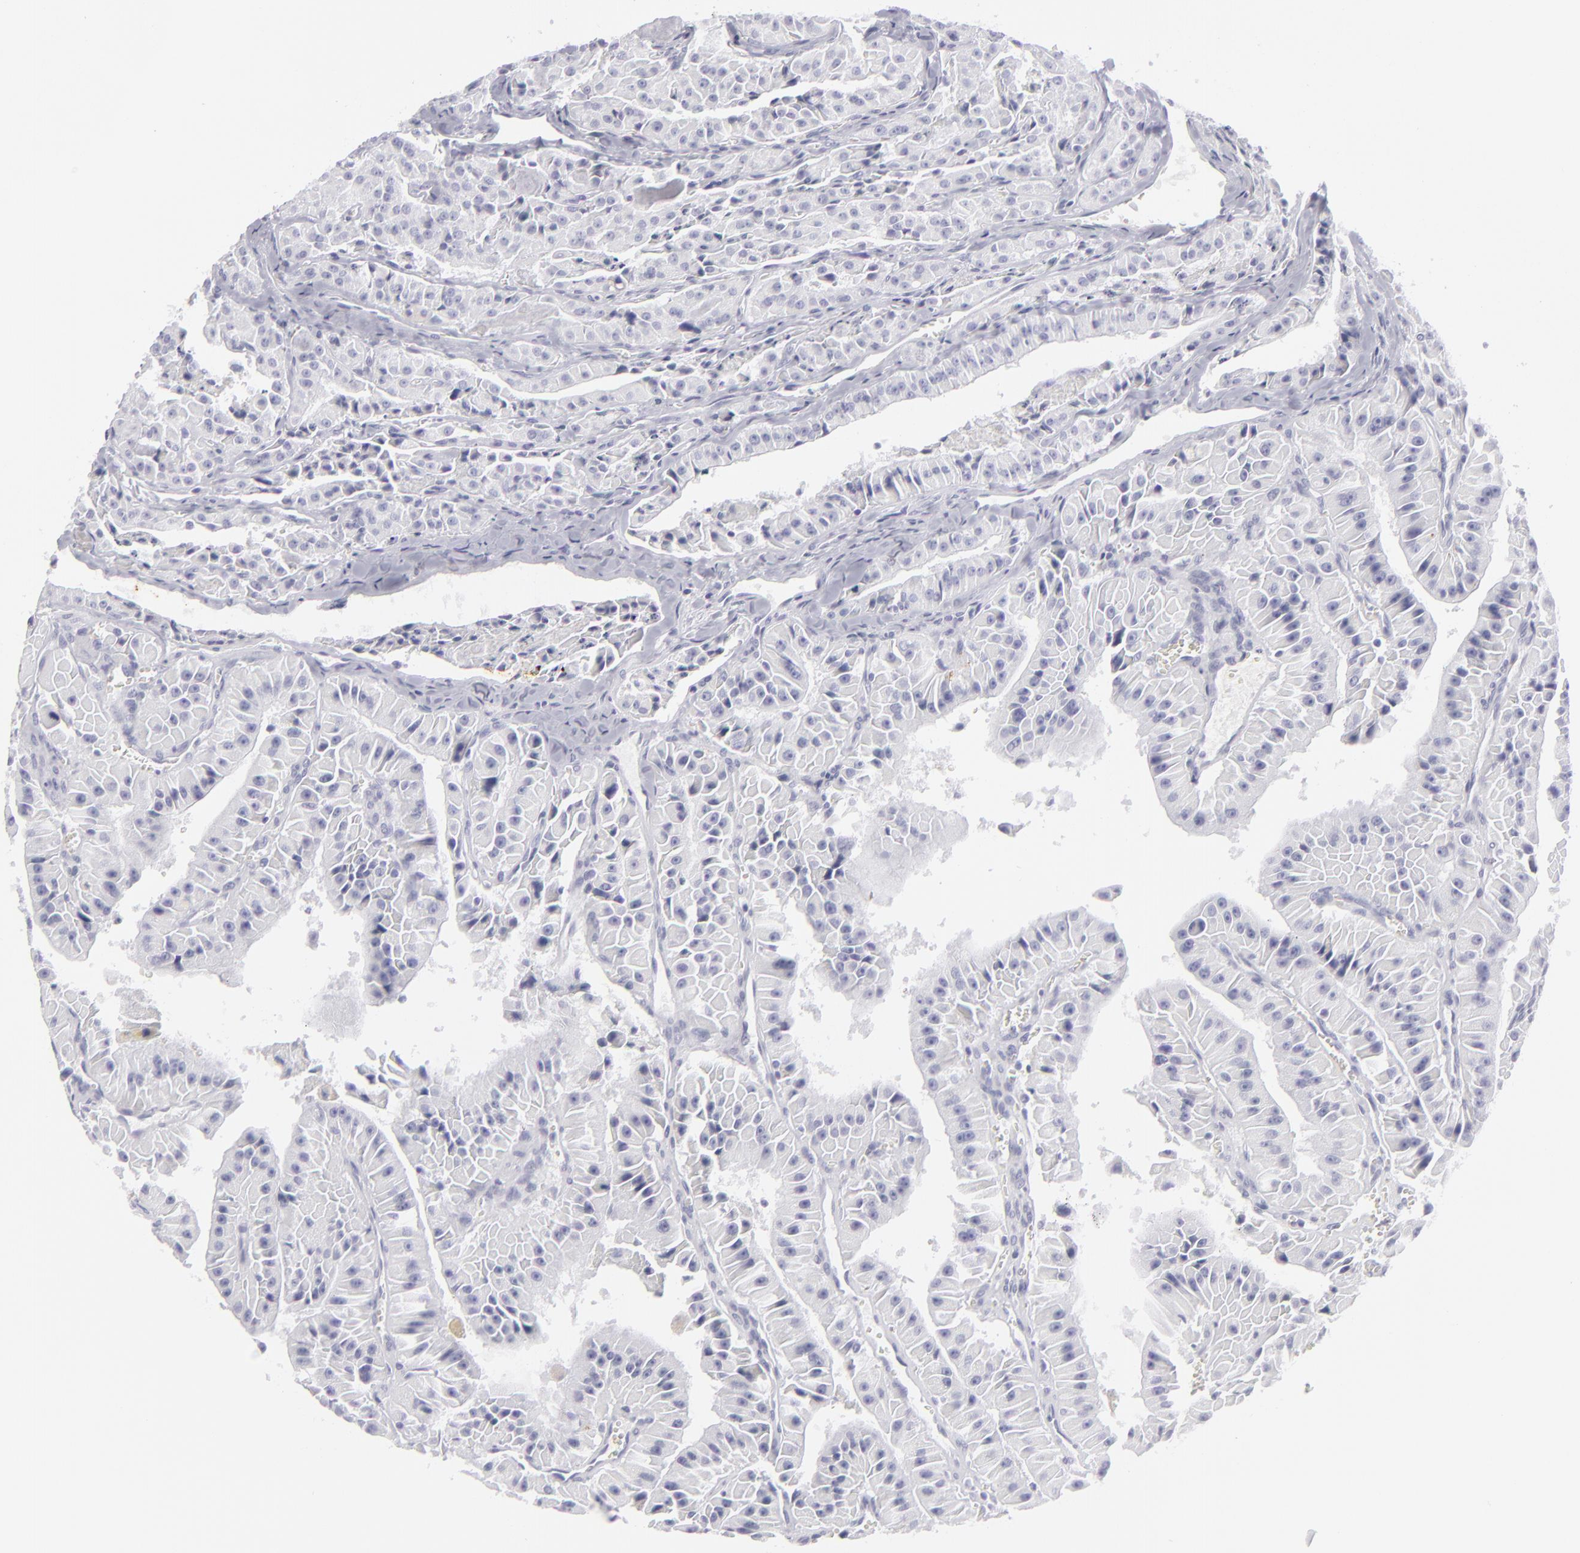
{"staining": {"intensity": "negative", "quantity": "none", "location": "none"}, "tissue": "thyroid cancer", "cell_type": "Tumor cells", "image_type": "cancer", "snomed": [{"axis": "morphology", "description": "Carcinoma, NOS"}, {"axis": "topography", "description": "Thyroid gland"}], "caption": "Protein analysis of carcinoma (thyroid) displays no significant positivity in tumor cells.", "gene": "KRT1", "patient": {"sex": "male", "age": 76}}